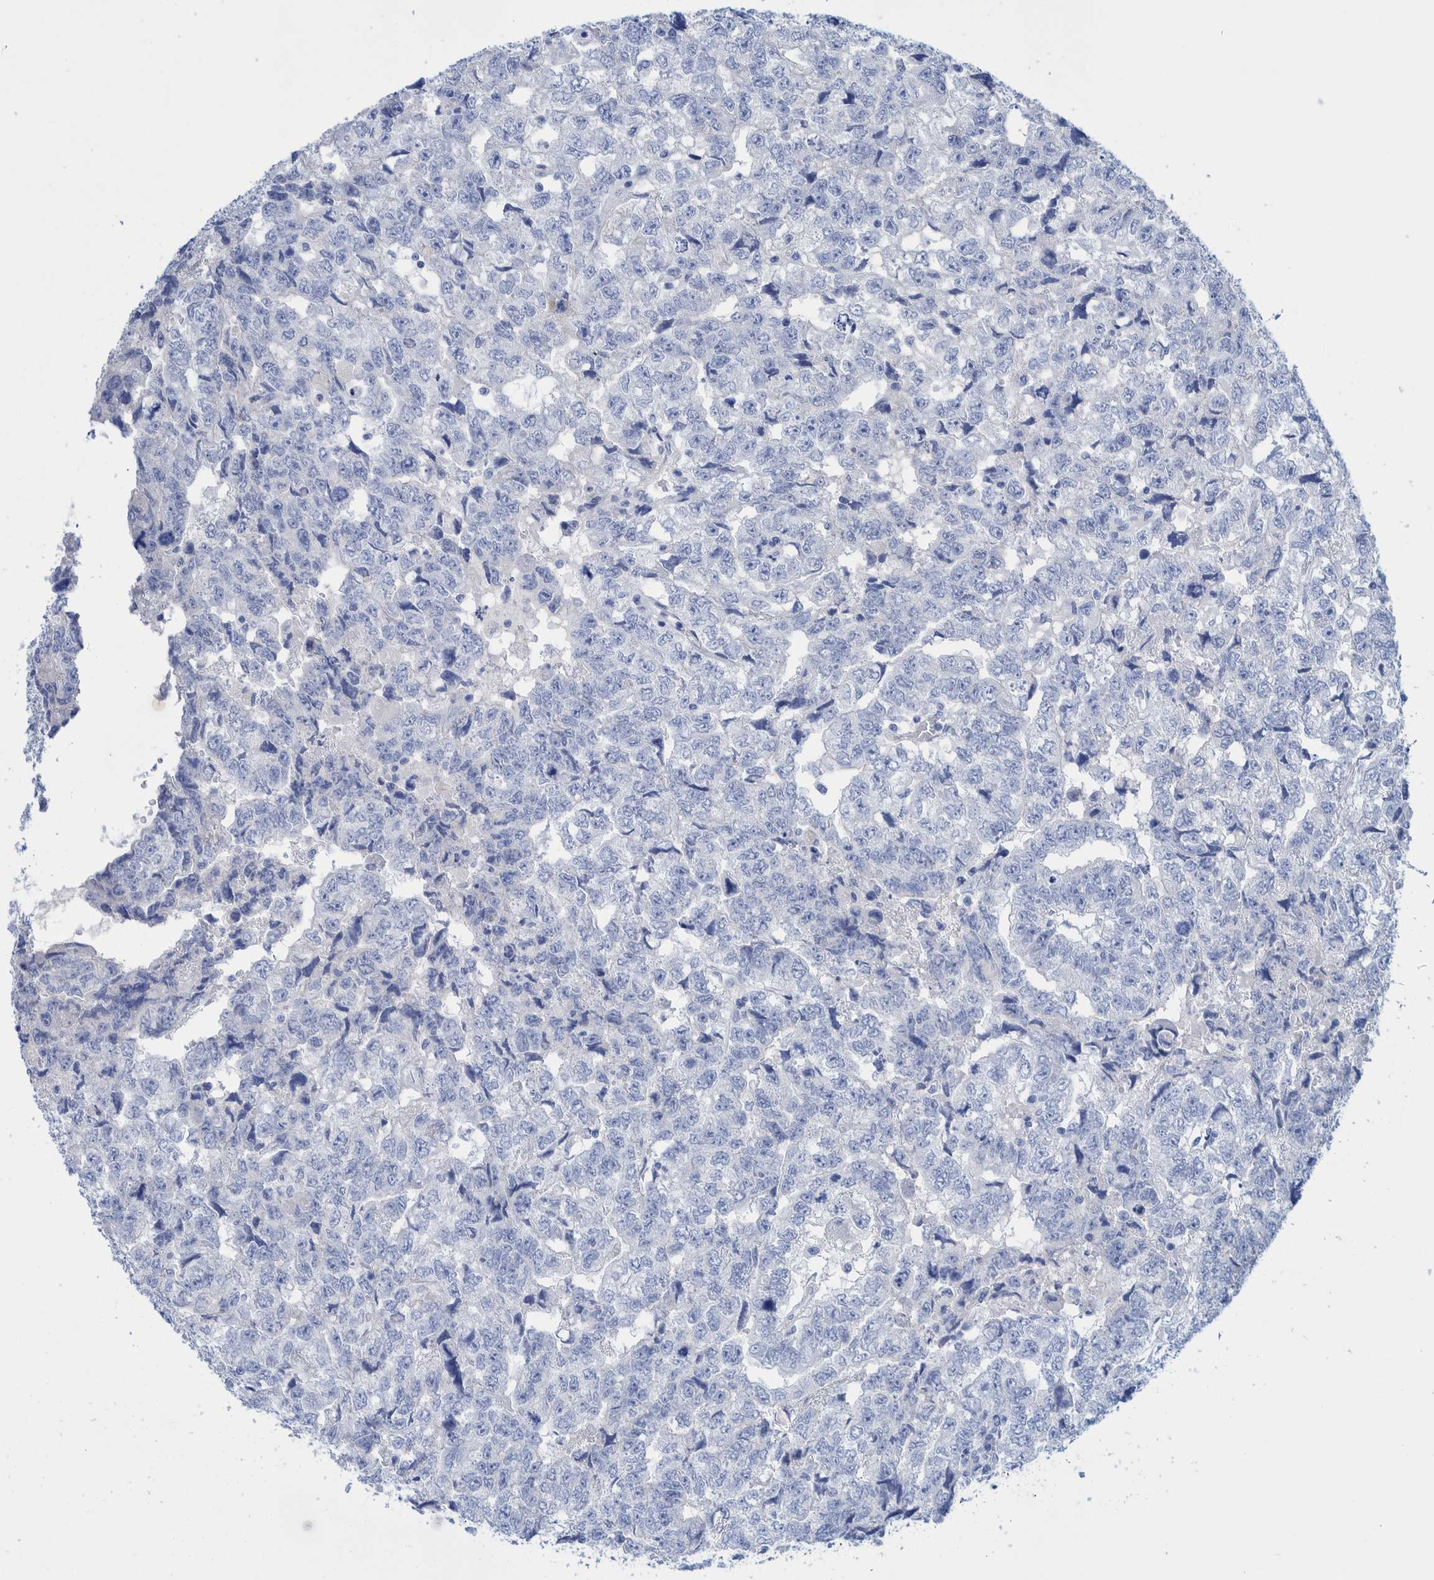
{"staining": {"intensity": "negative", "quantity": "none", "location": "none"}, "tissue": "testis cancer", "cell_type": "Tumor cells", "image_type": "cancer", "snomed": [{"axis": "morphology", "description": "Carcinoma, Embryonal, NOS"}, {"axis": "topography", "description": "Testis"}], "caption": "Tumor cells are negative for protein expression in human testis cancer.", "gene": "PERP", "patient": {"sex": "male", "age": 36}}